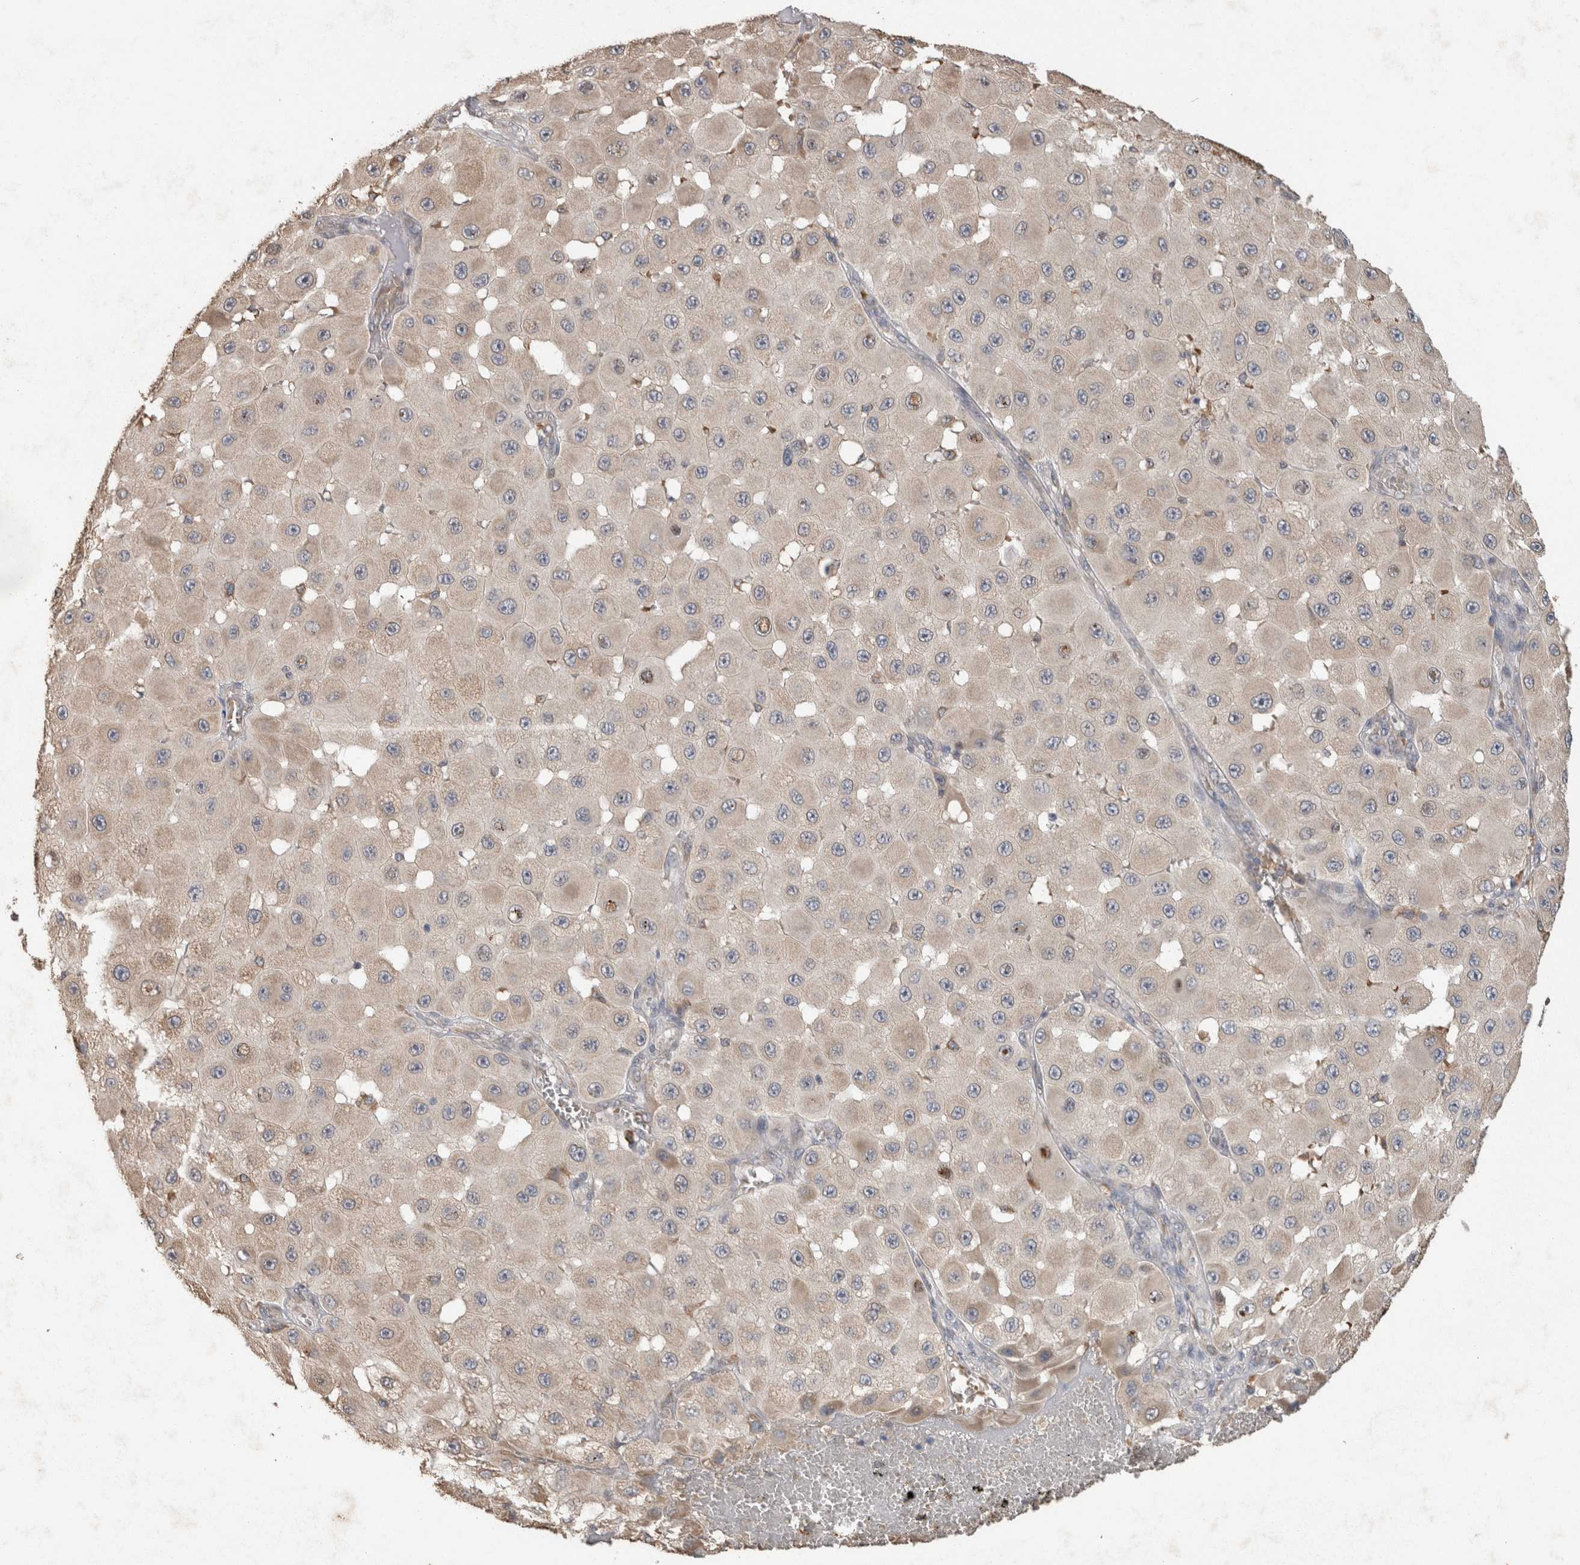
{"staining": {"intensity": "moderate", "quantity": ">75%", "location": "cytoplasmic/membranous,nuclear"}, "tissue": "melanoma", "cell_type": "Tumor cells", "image_type": "cancer", "snomed": [{"axis": "morphology", "description": "Malignant melanoma, NOS"}, {"axis": "topography", "description": "Skin"}], "caption": "The photomicrograph demonstrates immunohistochemical staining of melanoma. There is moderate cytoplasmic/membranous and nuclear positivity is present in approximately >75% of tumor cells.", "gene": "ADGRL3", "patient": {"sex": "female", "age": 81}}